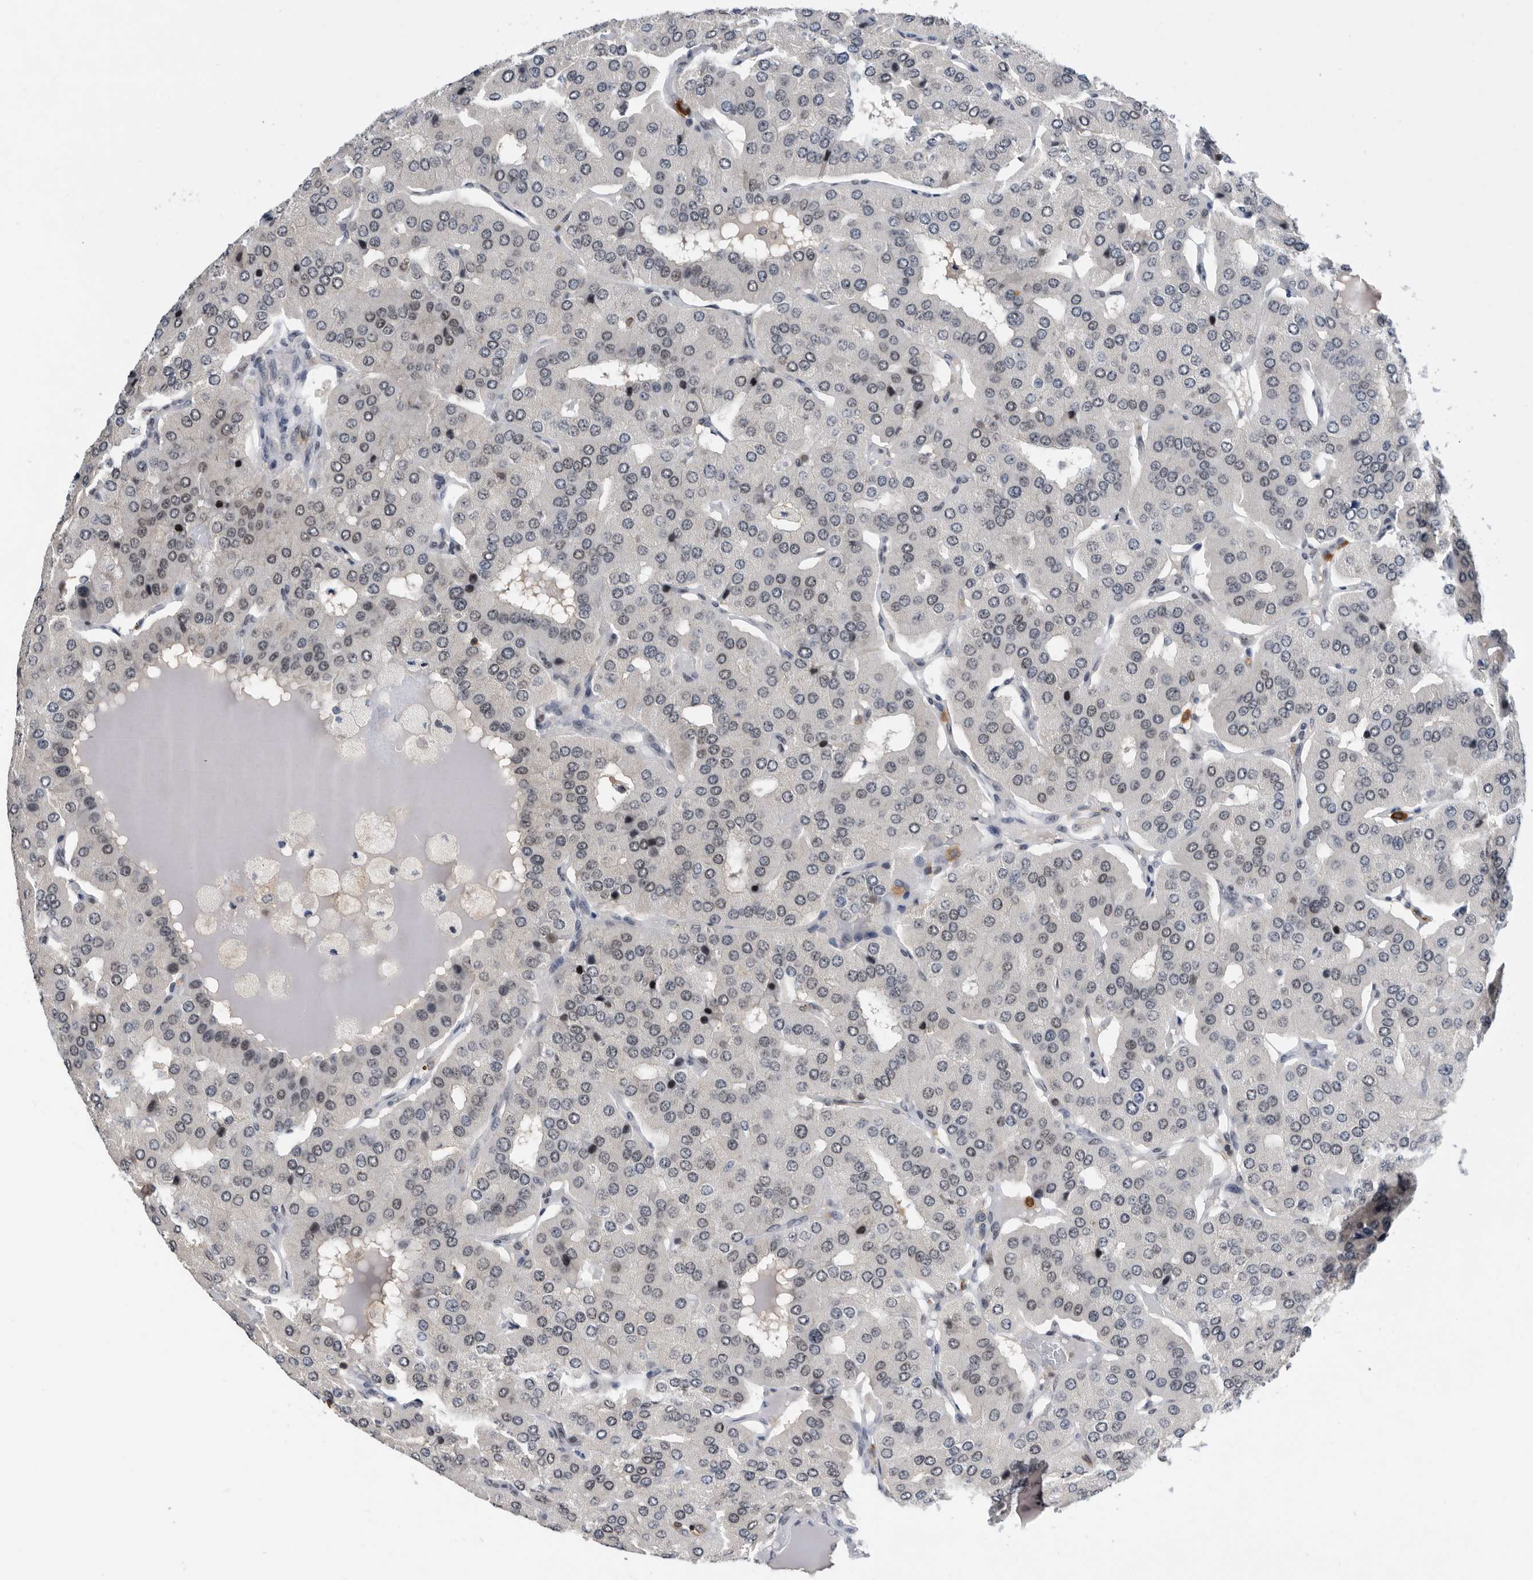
{"staining": {"intensity": "negative", "quantity": "none", "location": "none"}, "tissue": "parathyroid gland", "cell_type": "Glandular cells", "image_type": "normal", "snomed": [{"axis": "morphology", "description": "Normal tissue, NOS"}, {"axis": "morphology", "description": "Adenoma, NOS"}, {"axis": "topography", "description": "Parathyroid gland"}], "caption": "Immunohistochemical staining of benign parathyroid gland exhibits no significant expression in glandular cells.", "gene": "ZNF260", "patient": {"sex": "female", "age": 86}}